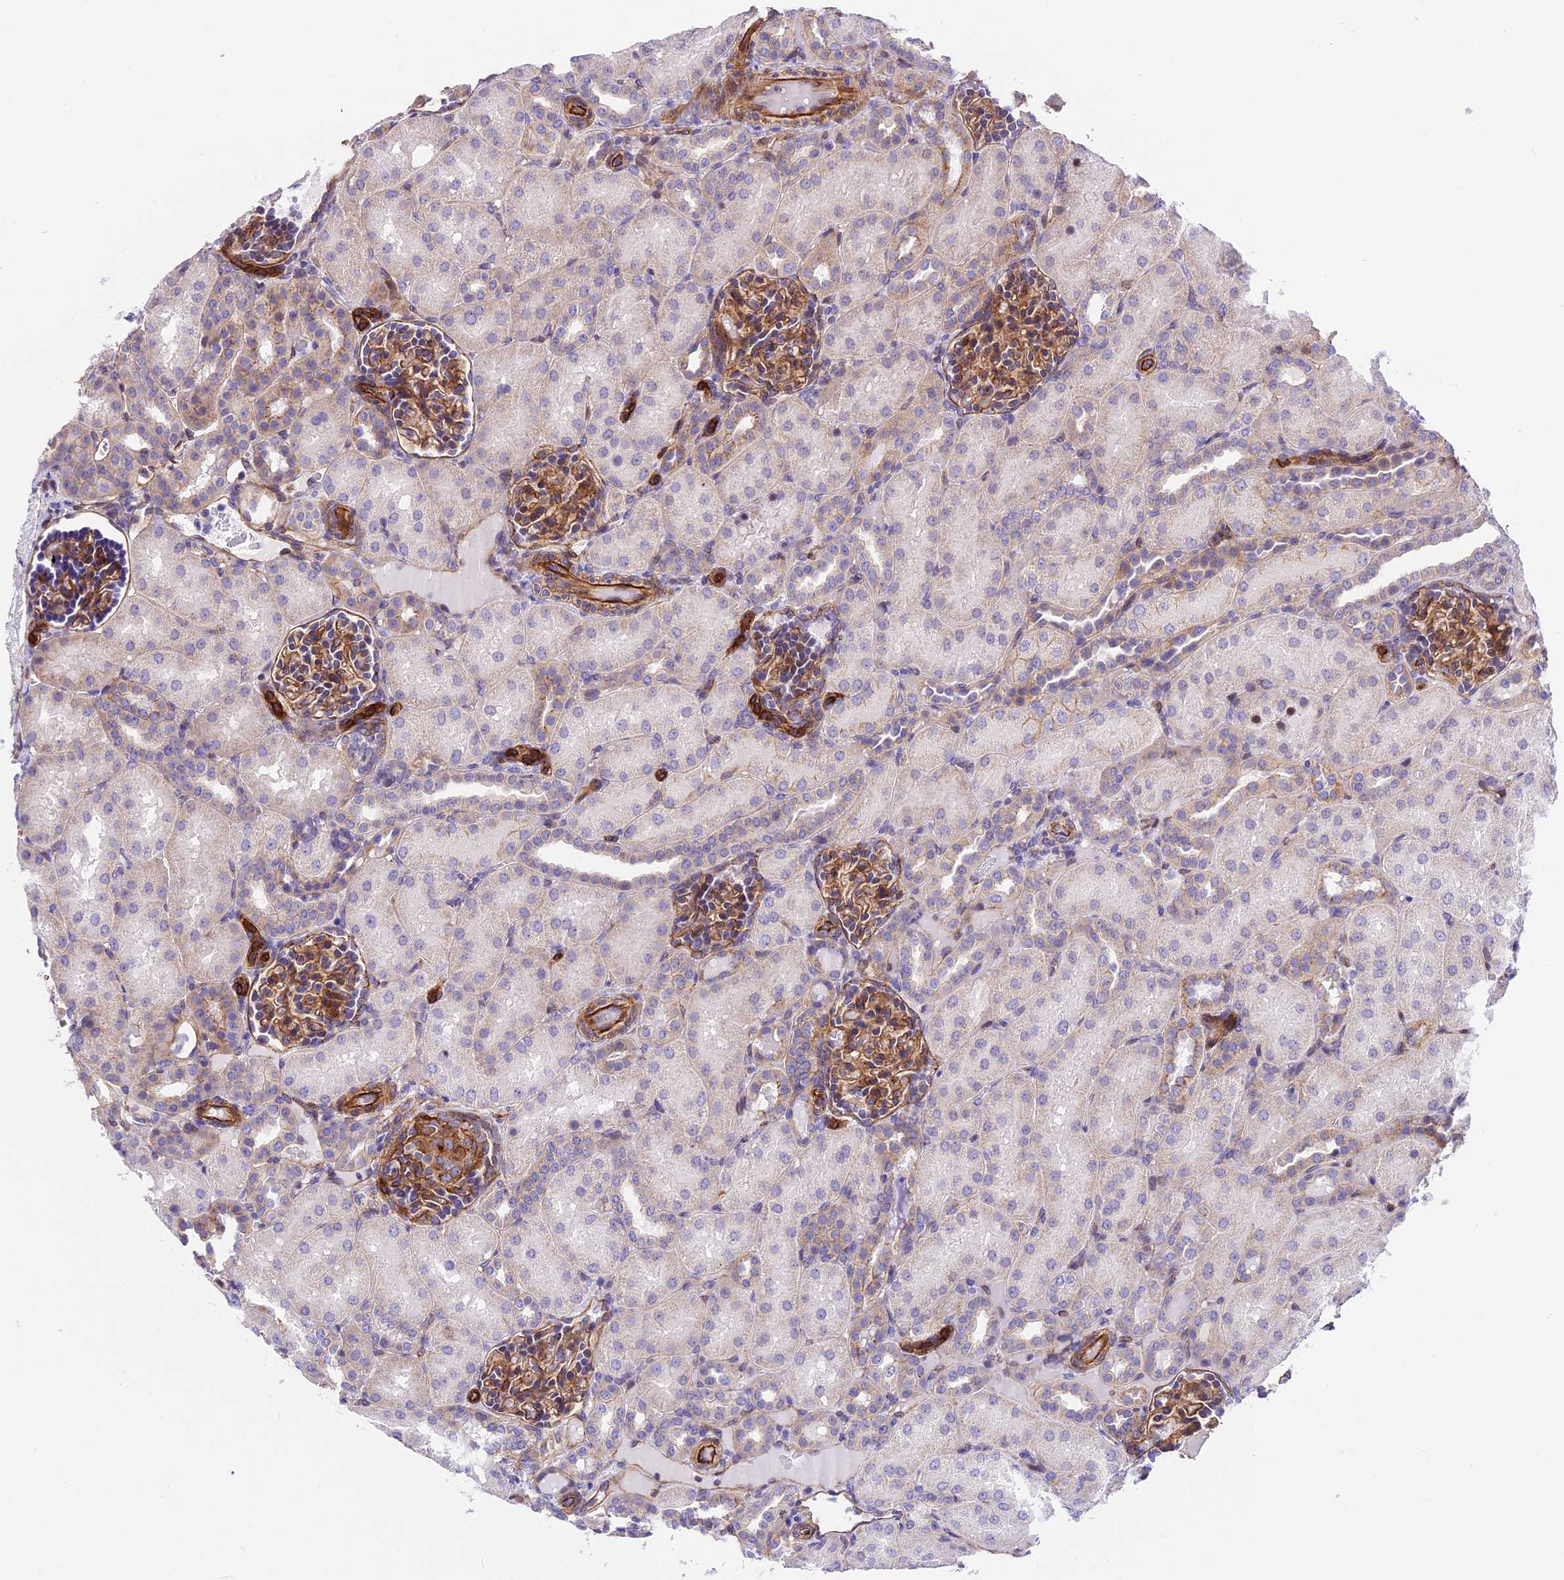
{"staining": {"intensity": "moderate", "quantity": ">75%", "location": "cytoplasmic/membranous"}, "tissue": "kidney", "cell_type": "Cells in glomeruli", "image_type": "normal", "snomed": [{"axis": "morphology", "description": "Normal tissue, NOS"}, {"axis": "topography", "description": "Kidney"}], "caption": "A medium amount of moderate cytoplasmic/membranous expression is identified in approximately >75% of cells in glomeruli in benign kidney.", "gene": "R3HDM4", "patient": {"sex": "male", "age": 1}}